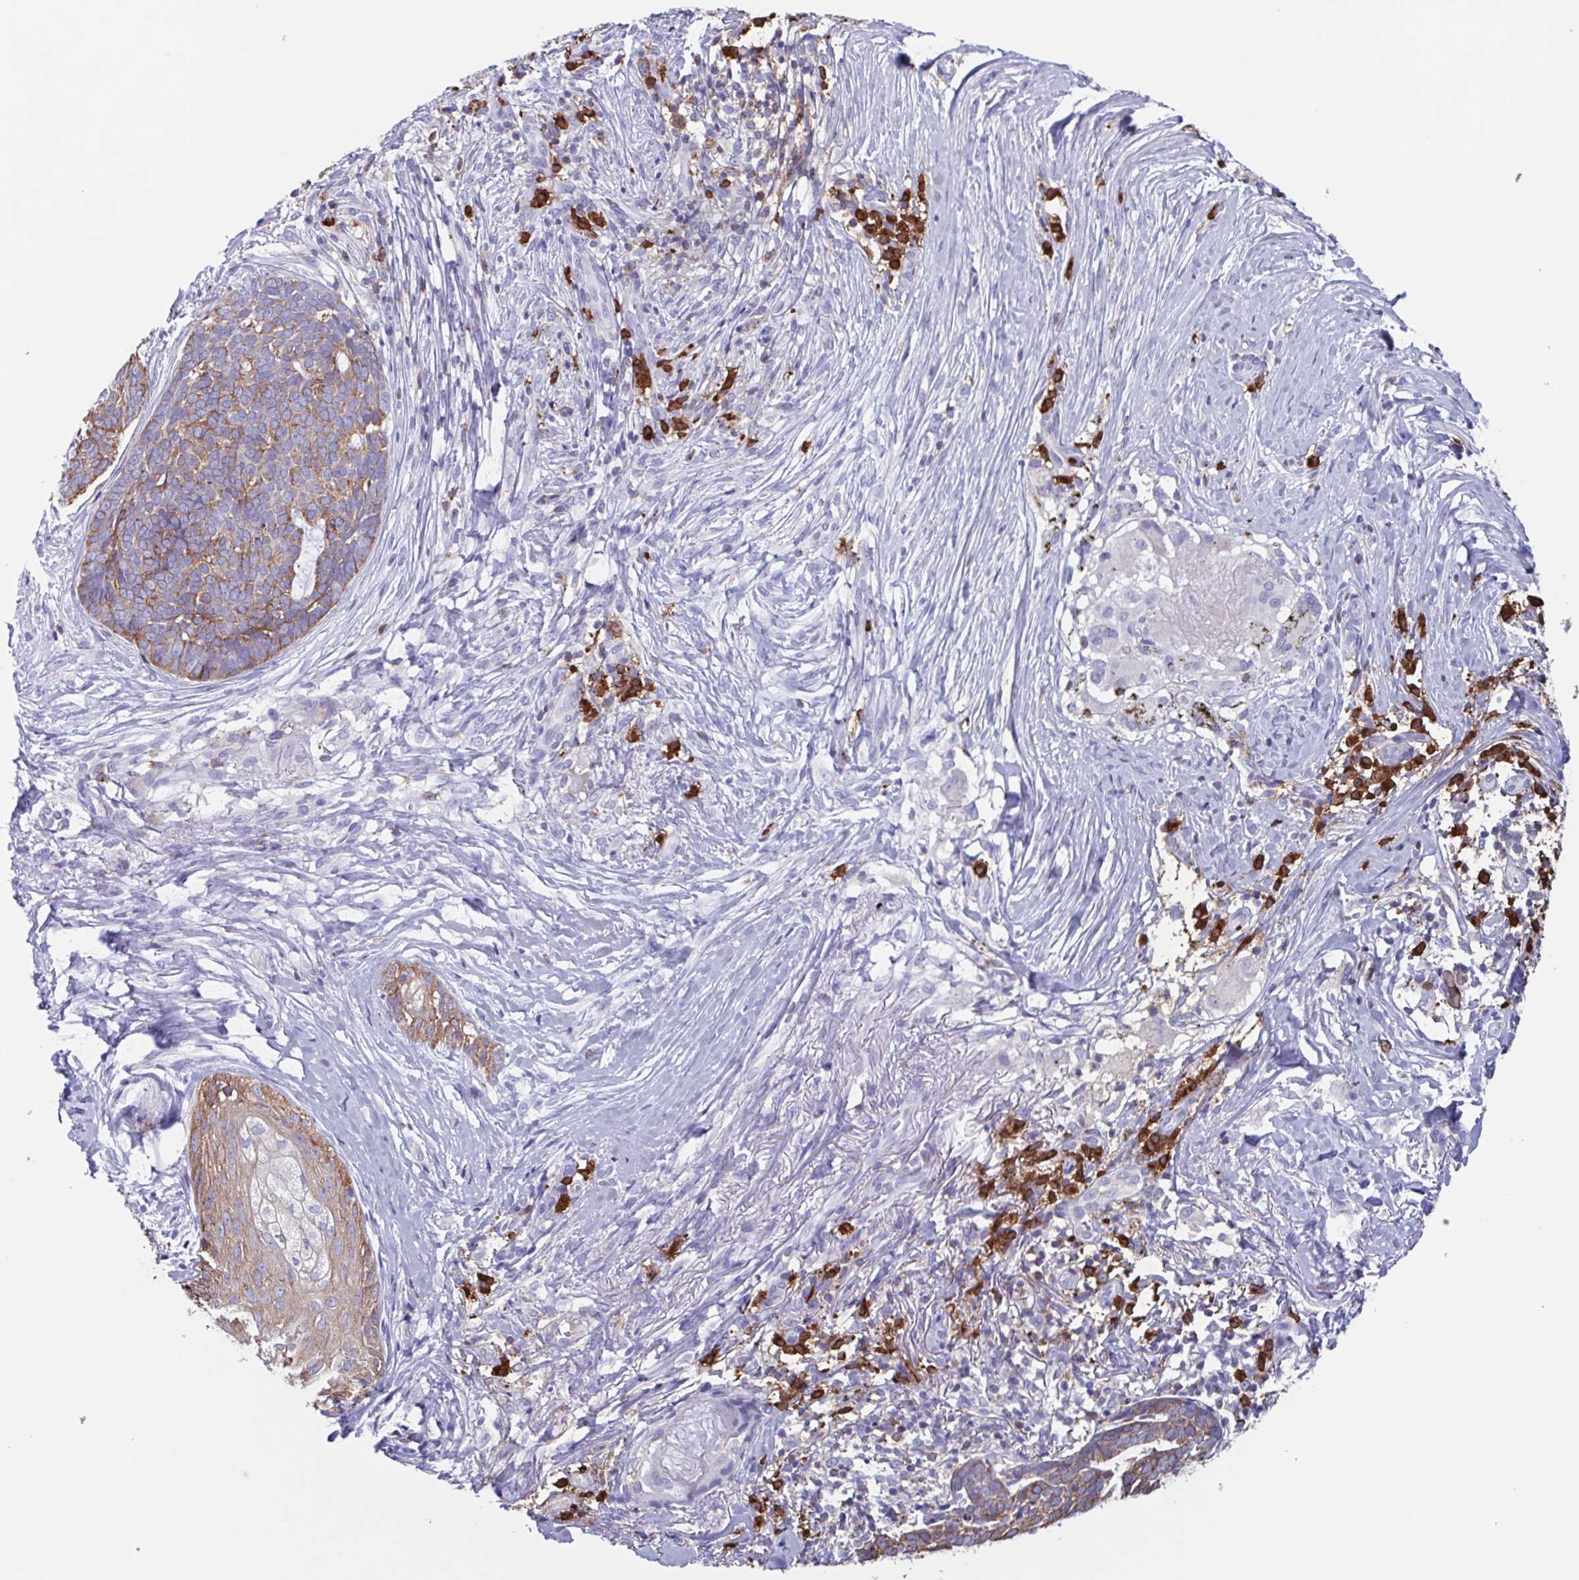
{"staining": {"intensity": "moderate", "quantity": "25%-75%", "location": "cytoplasmic/membranous"}, "tissue": "skin cancer", "cell_type": "Tumor cells", "image_type": "cancer", "snomed": [{"axis": "morphology", "description": "Basal cell carcinoma"}, {"axis": "topography", "description": "Skin"}, {"axis": "topography", "description": "Skin of nose"}], "caption": "Skin basal cell carcinoma stained with DAB (3,3'-diaminobenzidine) immunohistochemistry reveals medium levels of moderate cytoplasmic/membranous expression in approximately 25%-75% of tumor cells. The staining was performed using DAB (3,3'-diaminobenzidine), with brown indicating positive protein expression. Nuclei are stained blue with hematoxylin.", "gene": "TPD52", "patient": {"sex": "female", "age": 81}}